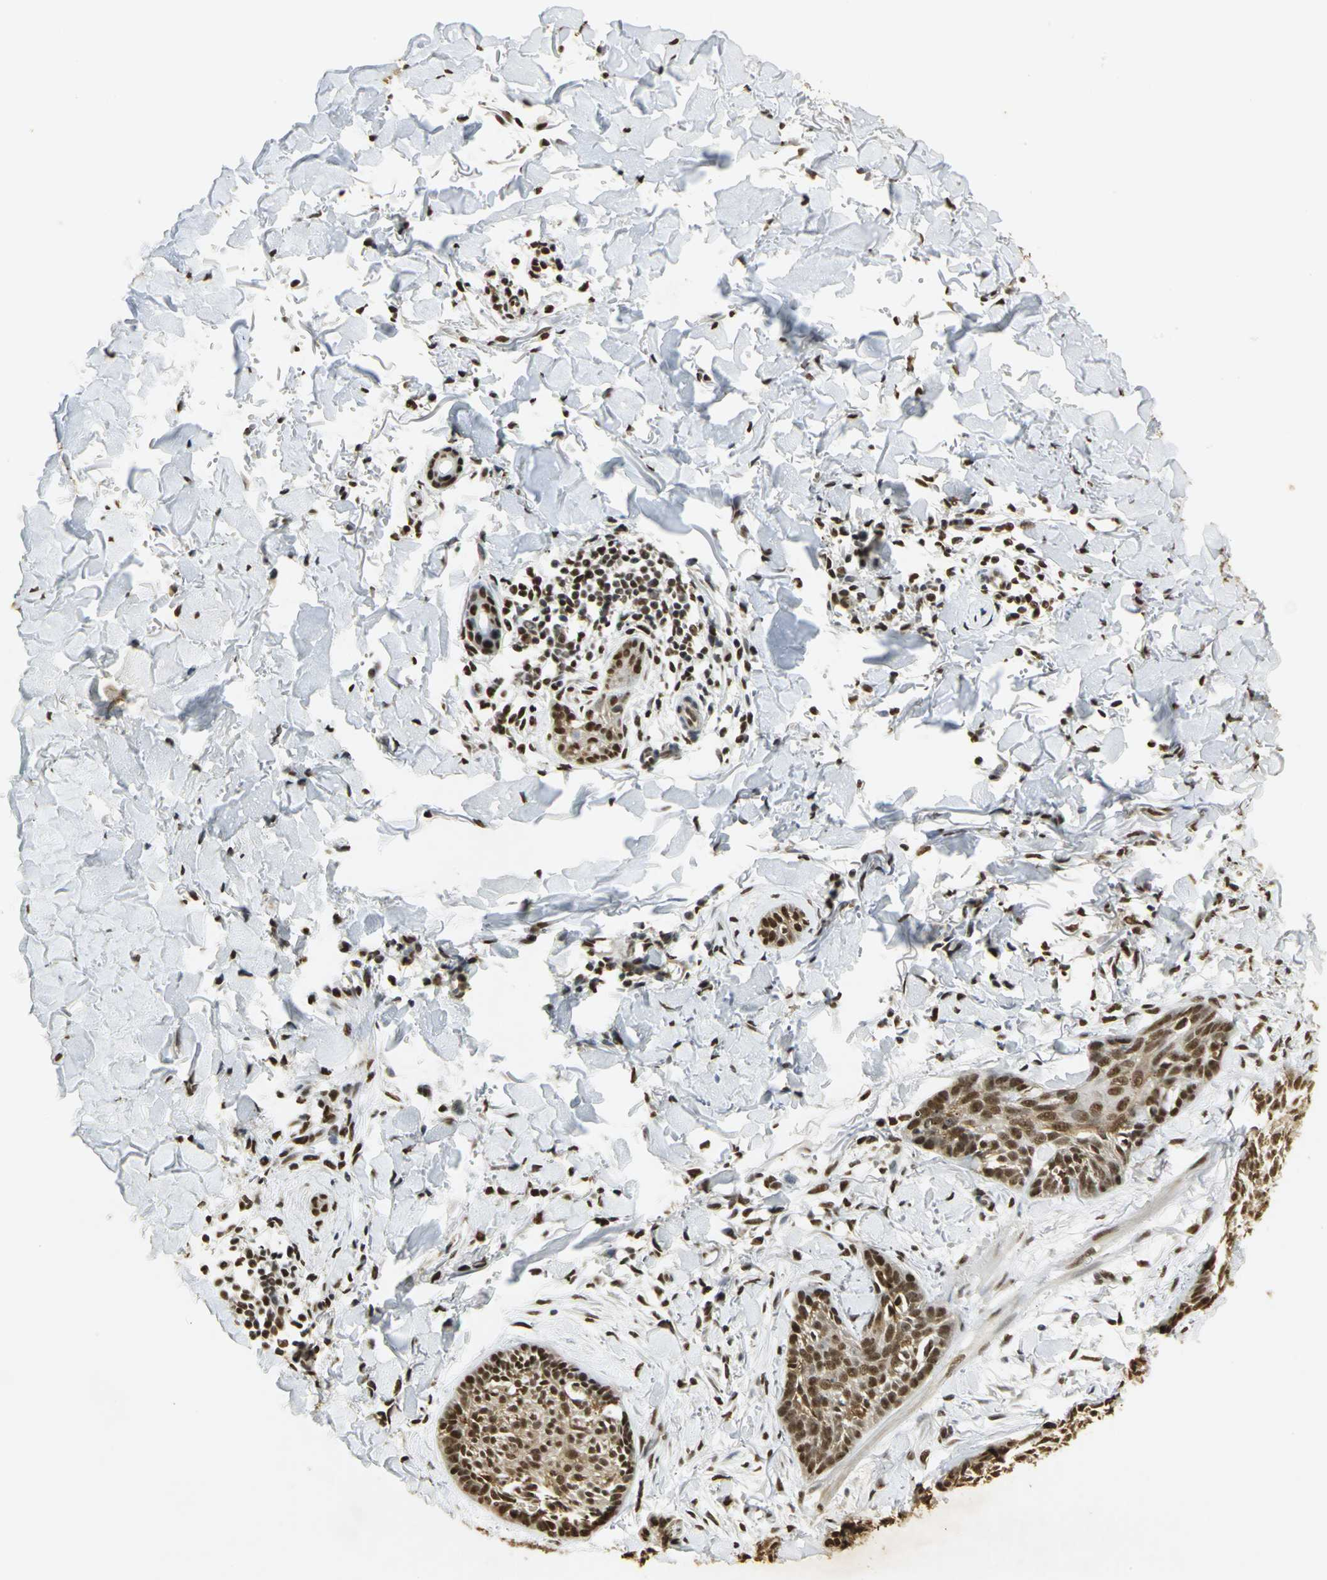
{"staining": {"intensity": "strong", "quantity": ">75%", "location": "cytoplasmic/membranous,nuclear"}, "tissue": "skin cancer", "cell_type": "Tumor cells", "image_type": "cancer", "snomed": [{"axis": "morphology", "description": "Normal tissue, NOS"}, {"axis": "morphology", "description": "Basal cell carcinoma"}, {"axis": "topography", "description": "Skin"}], "caption": "There is high levels of strong cytoplasmic/membranous and nuclear expression in tumor cells of skin cancer (basal cell carcinoma), as demonstrated by immunohistochemical staining (brown color).", "gene": "SET", "patient": {"sex": "male", "age": 71}}